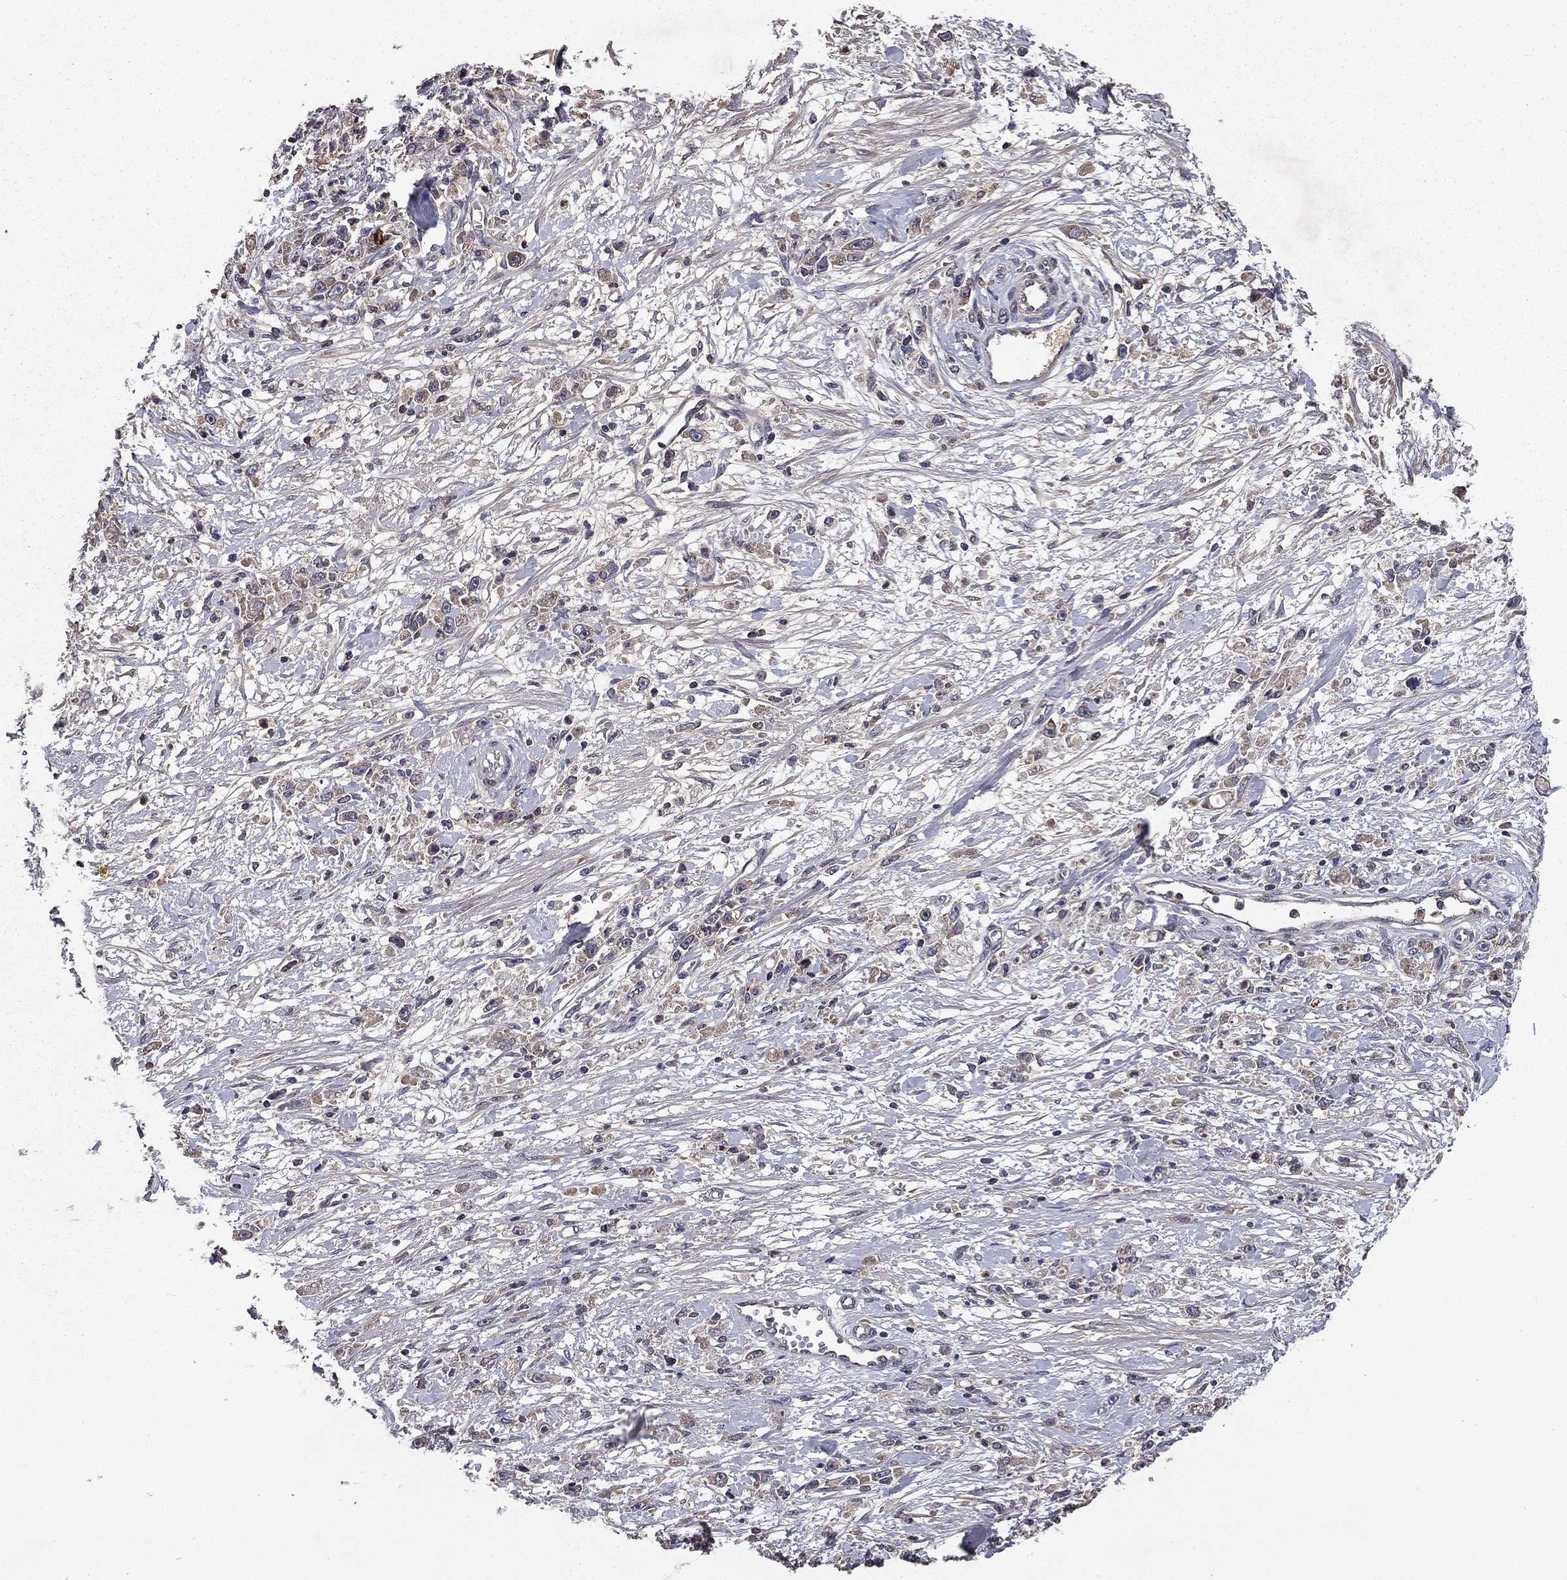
{"staining": {"intensity": "negative", "quantity": "none", "location": "none"}, "tissue": "stomach cancer", "cell_type": "Tumor cells", "image_type": "cancer", "snomed": [{"axis": "morphology", "description": "Adenocarcinoma, NOS"}, {"axis": "topography", "description": "Stomach"}], "caption": "Stomach cancer (adenocarcinoma) was stained to show a protein in brown. There is no significant staining in tumor cells. (DAB (3,3'-diaminobenzidine) IHC with hematoxylin counter stain).", "gene": "PROS1", "patient": {"sex": "female", "age": 59}}